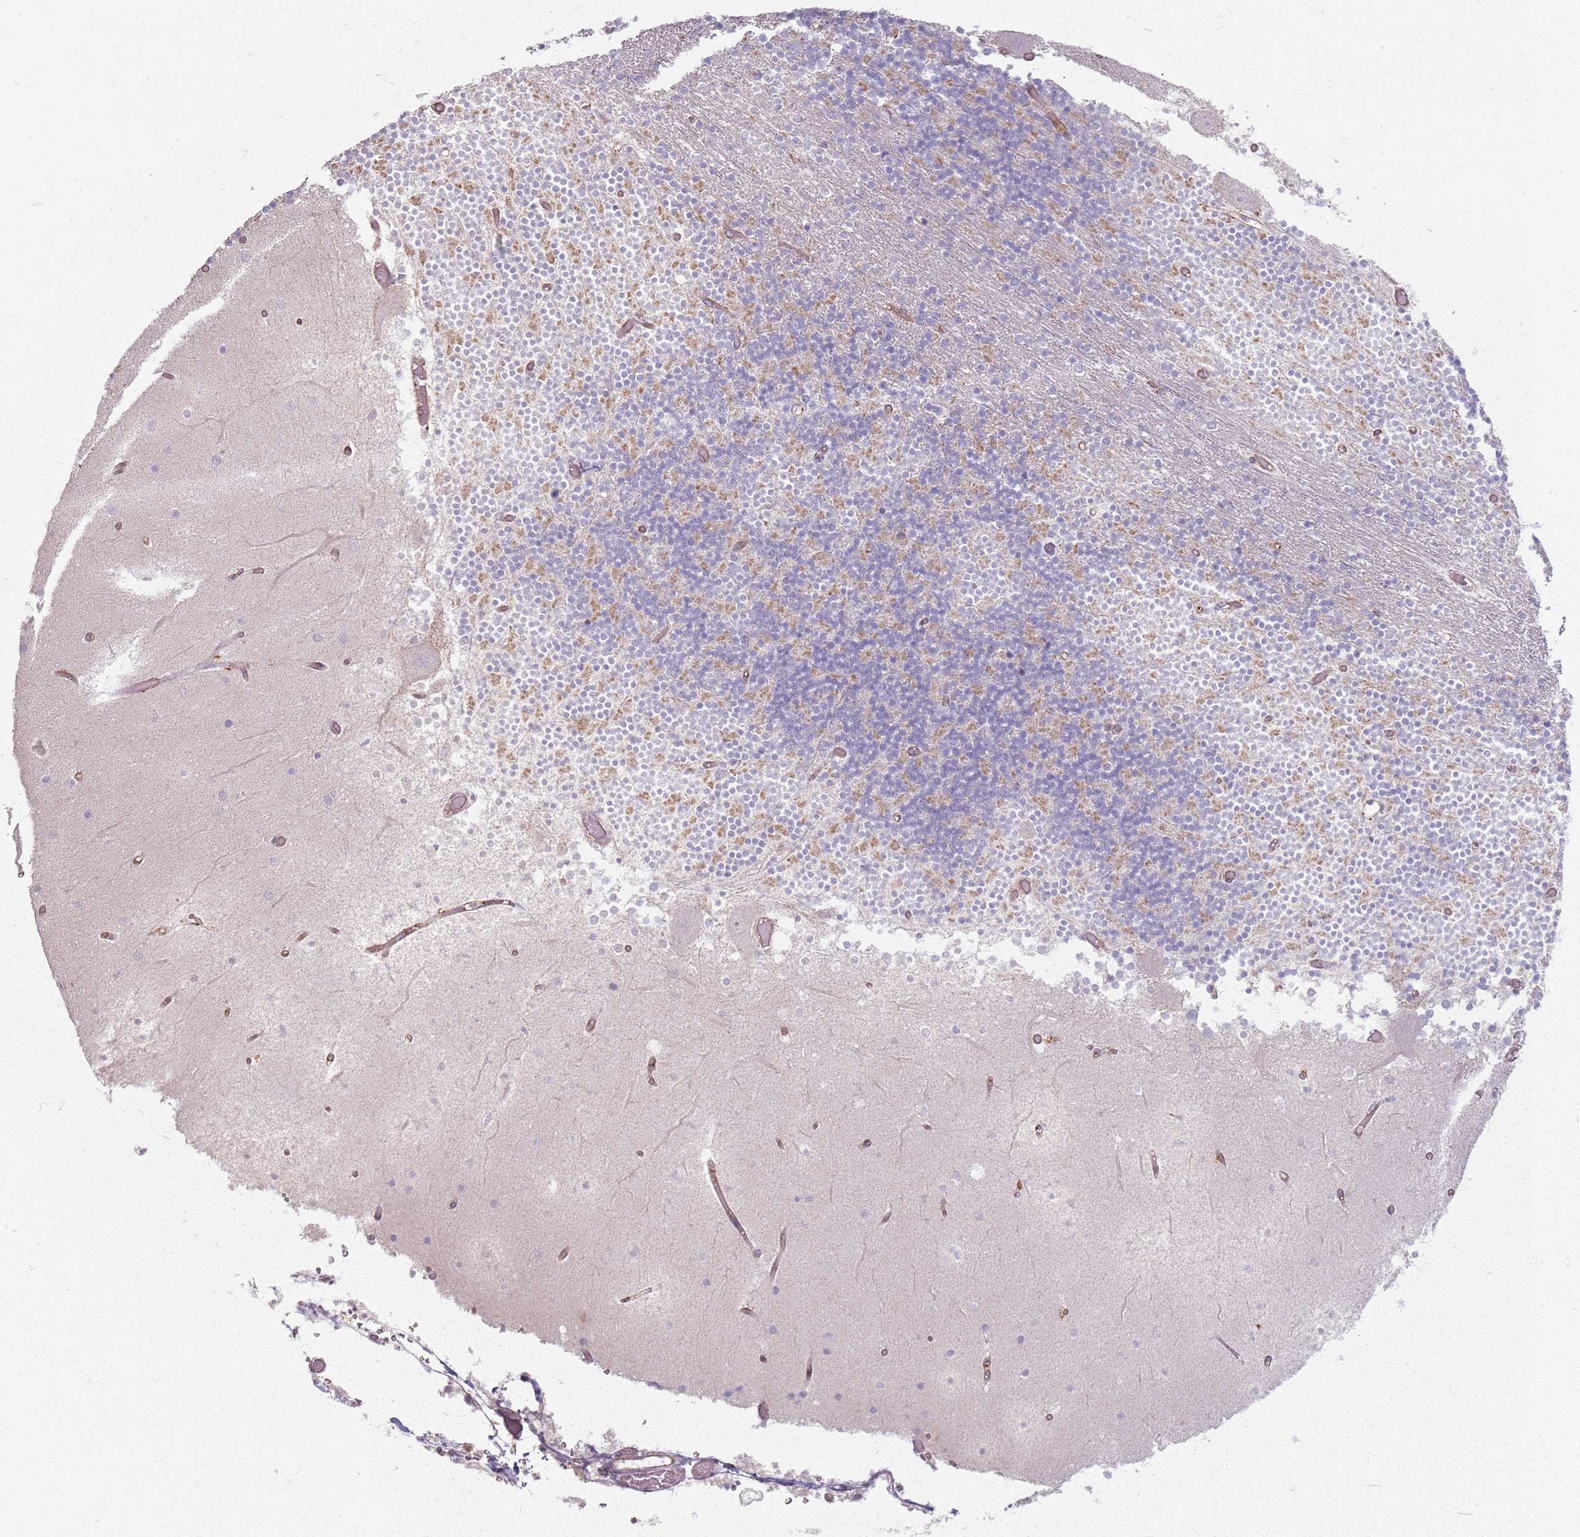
{"staining": {"intensity": "moderate", "quantity": "<25%", "location": "cytoplasmic/membranous"}, "tissue": "cerebellum", "cell_type": "Cells in granular layer", "image_type": "normal", "snomed": [{"axis": "morphology", "description": "Normal tissue, NOS"}, {"axis": "topography", "description": "Cerebellum"}], "caption": "Protein expression analysis of normal cerebellum shows moderate cytoplasmic/membranous positivity in approximately <25% of cells in granular layer. Immunohistochemistry (ihc) stains the protein in brown and the nuclei are stained blue.", "gene": "KCNA5", "patient": {"sex": "female", "age": 28}}